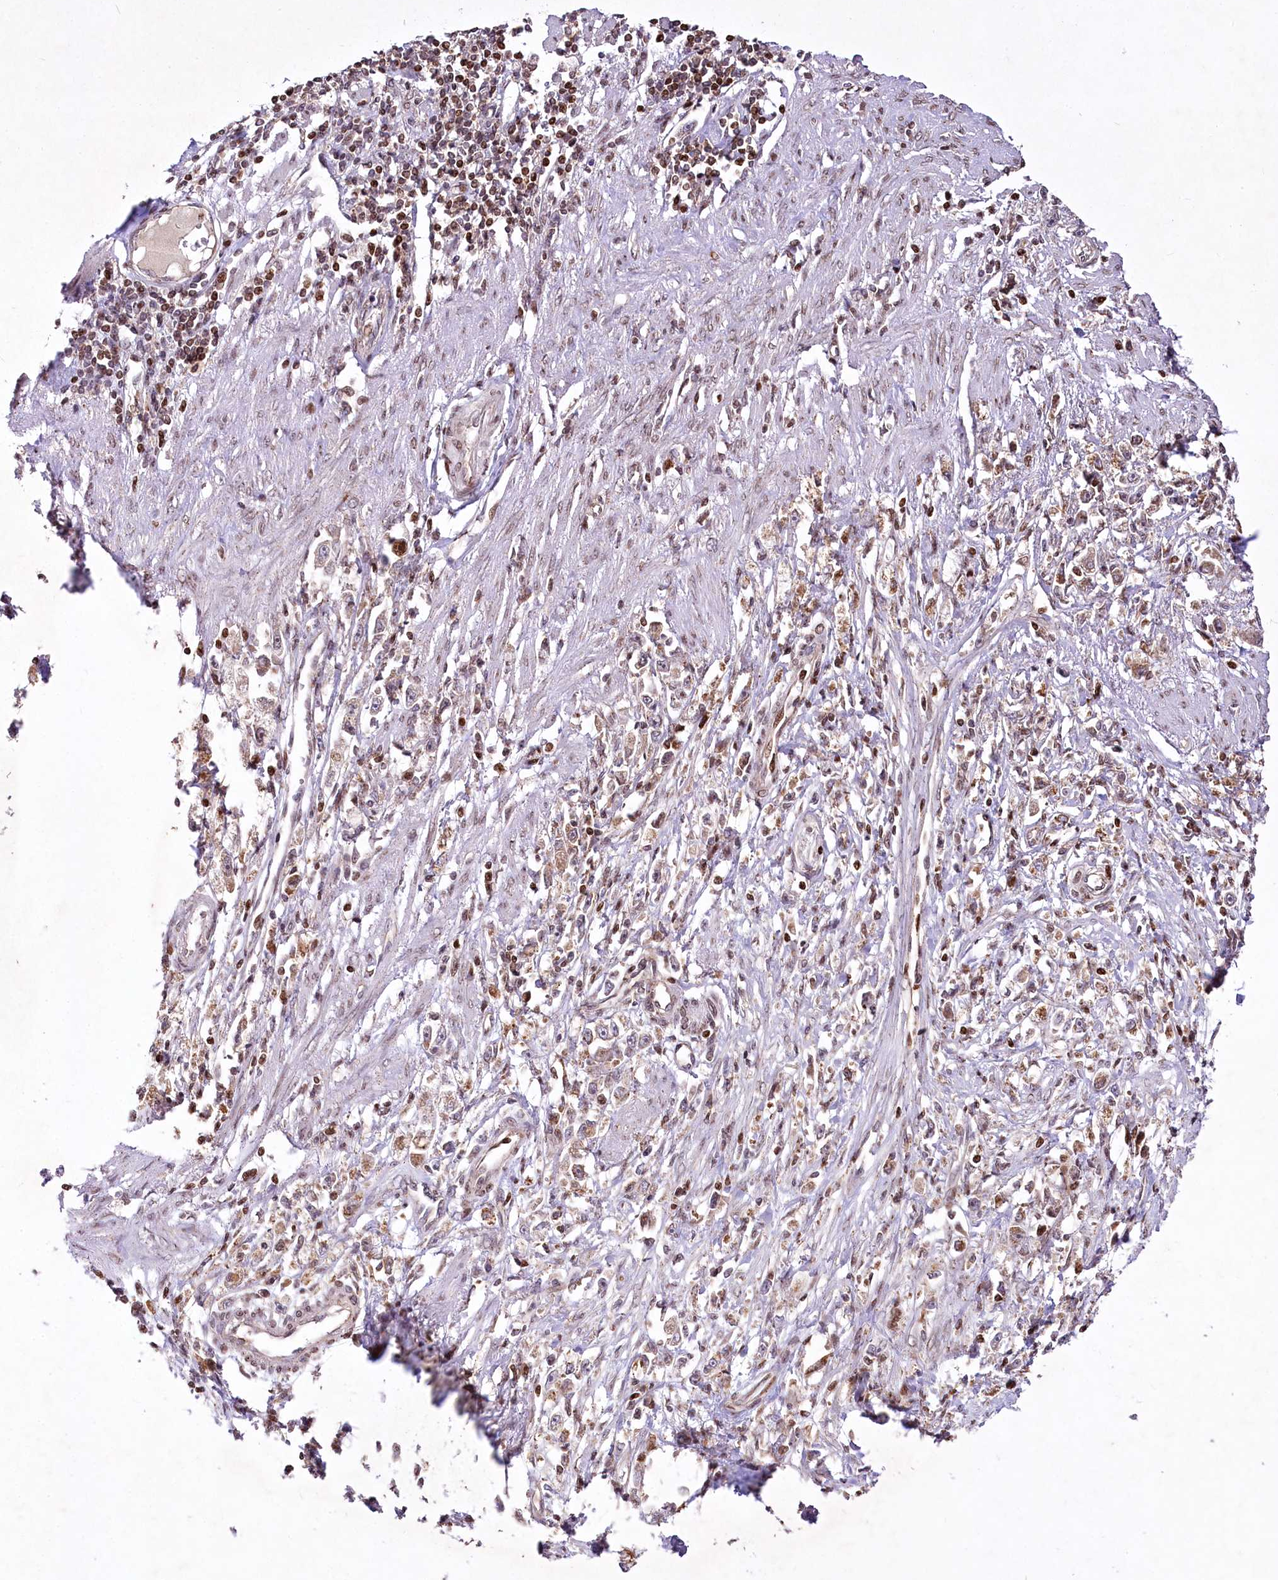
{"staining": {"intensity": "moderate", "quantity": ">75%", "location": "cytoplasmic/membranous"}, "tissue": "stomach cancer", "cell_type": "Tumor cells", "image_type": "cancer", "snomed": [{"axis": "morphology", "description": "Adenocarcinoma, NOS"}, {"axis": "topography", "description": "Stomach"}], "caption": "IHC (DAB) staining of stomach cancer displays moderate cytoplasmic/membranous protein staining in approximately >75% of tumor cells.", "gene": "ZFYVE27", "patient": {"sex": "female", "age": 59}}